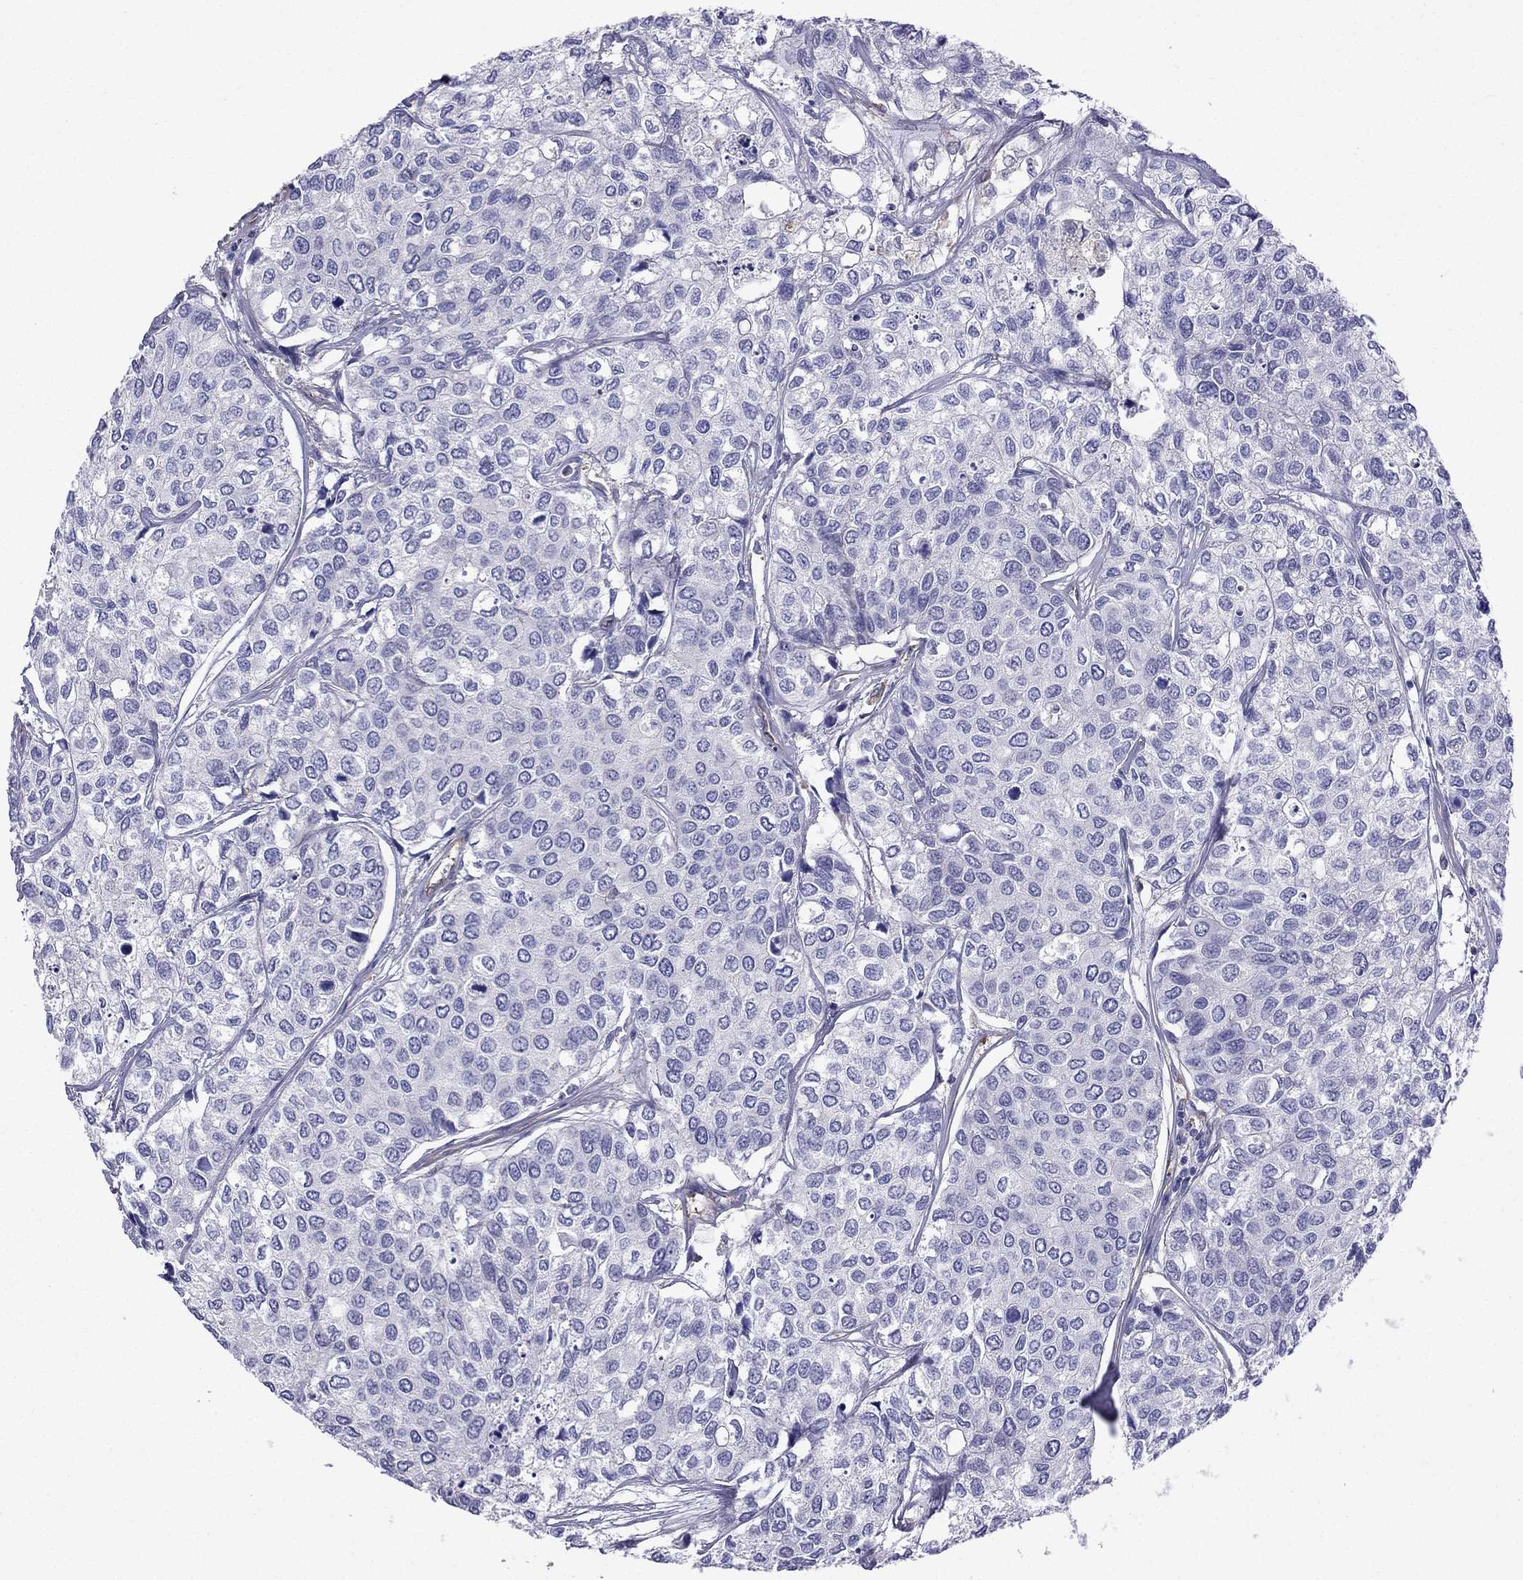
{"staining": {"intensity": "negative", "quantity": "none", "location": "none"}, "tissue": "urothelial cancer", "cell_type": "Tumor cells", "image_type": "cancer", "snomed": [{"axis": "morphology", "description": "Urothelial carcinoma, High grade"}, {"axis": "topography", "description": "Urinary bladder"}], "caption": "Micrograph shows no protein positivity in tumor cells of urothelial cancer tissue.", "gene": "GNAL", "patient": {"sex": "male", "age": 73}}